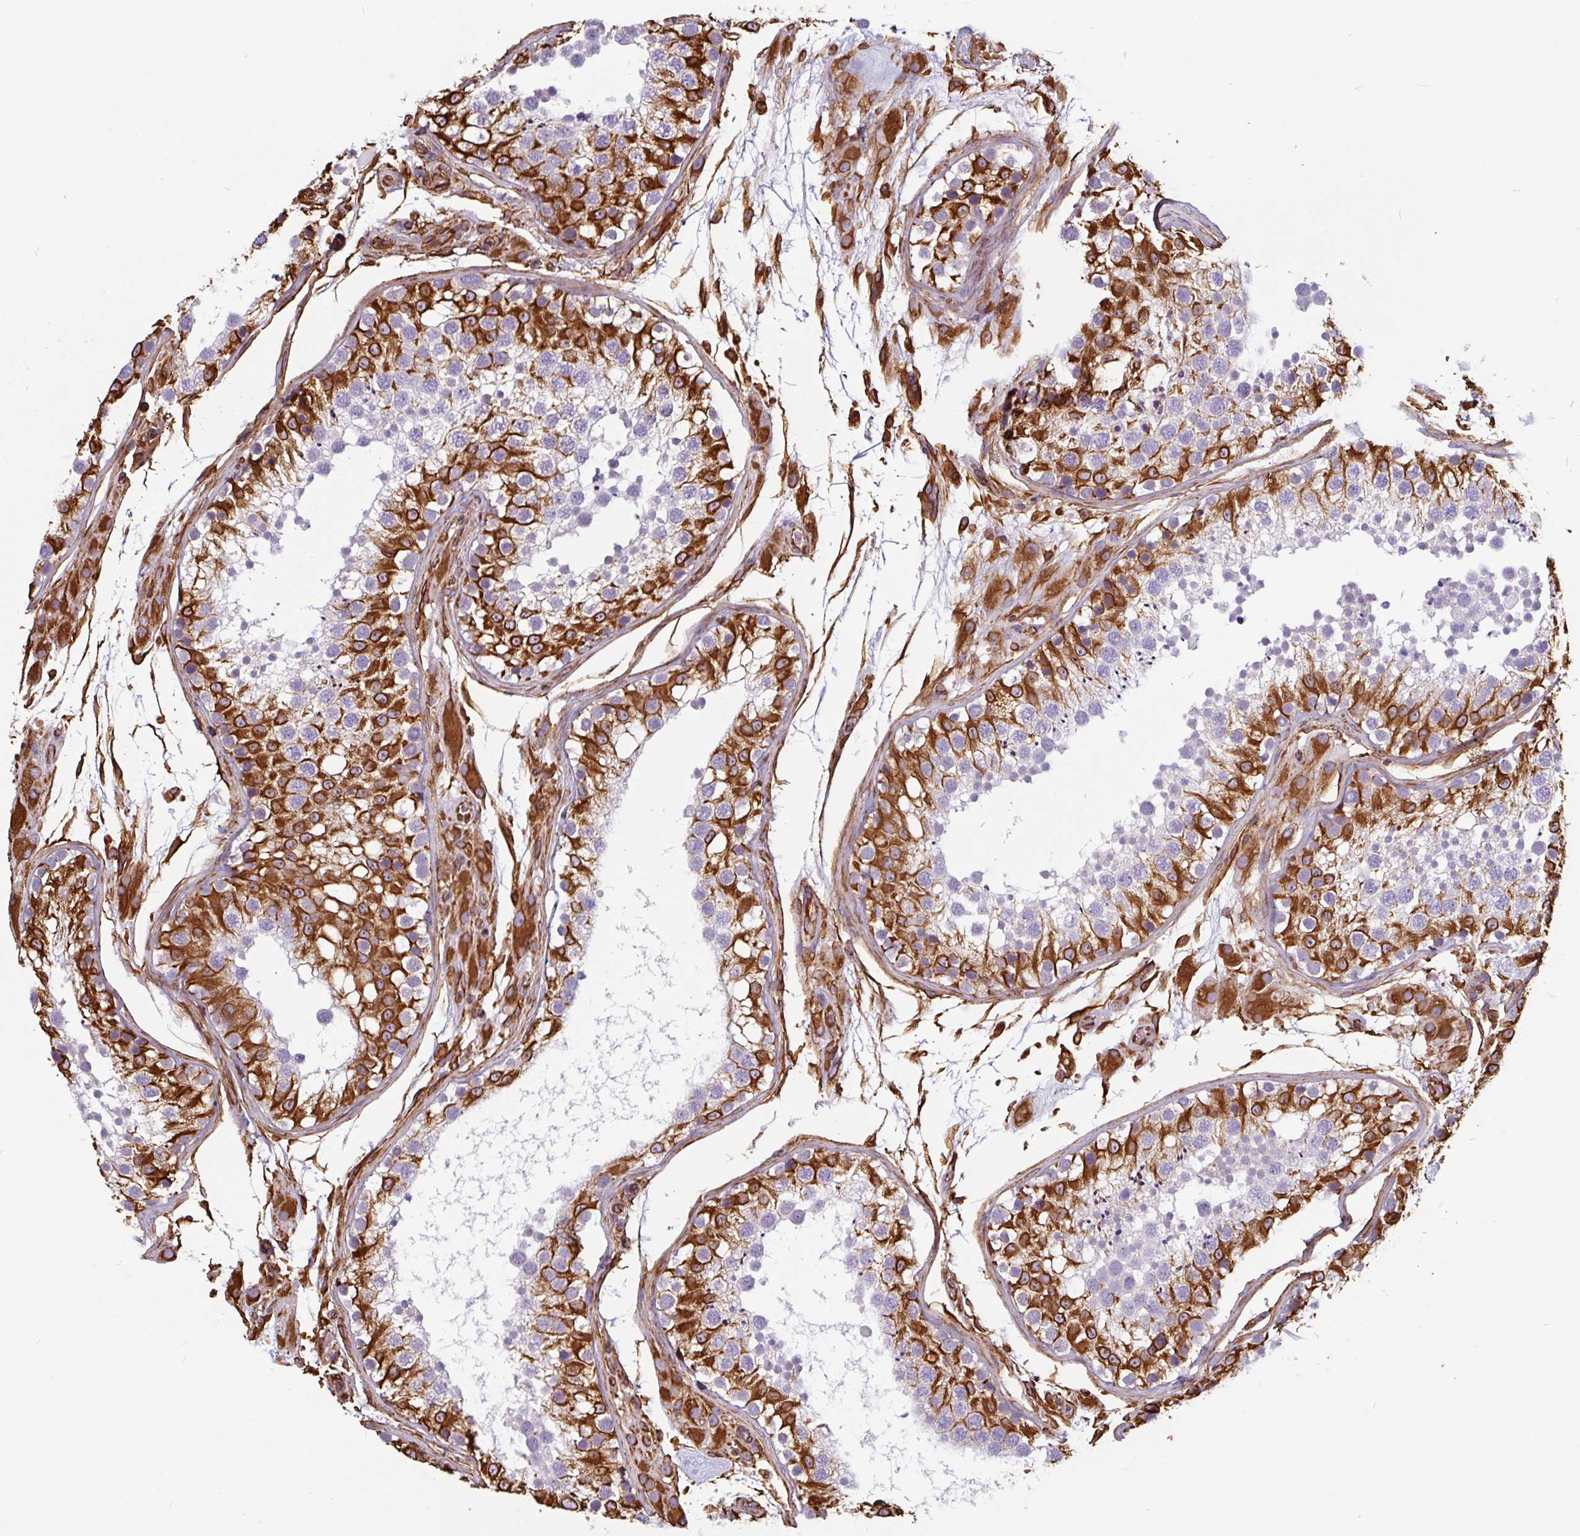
{"staining": {"intensity": "strong", "quantity": "25%-75%", "location": "cytoplasmic/membranous"}, "tissue": "testis", "cell_type": "Cells in seminiferous ducts", "image_type": "normal", "snomed": [{"axis": "morphology", "description": "Normal tissue, NOS"}, {"axis": "topography", "description": "Testis"}], "caption": "This image reveals IHC staining of benign human testis, with high strong cytoplasmic/membranous expression in about 25%-75% of cells in seminiferous ducts.", "gene": "PPFIA1", "patient": {"sex": "male", "age": 26}}